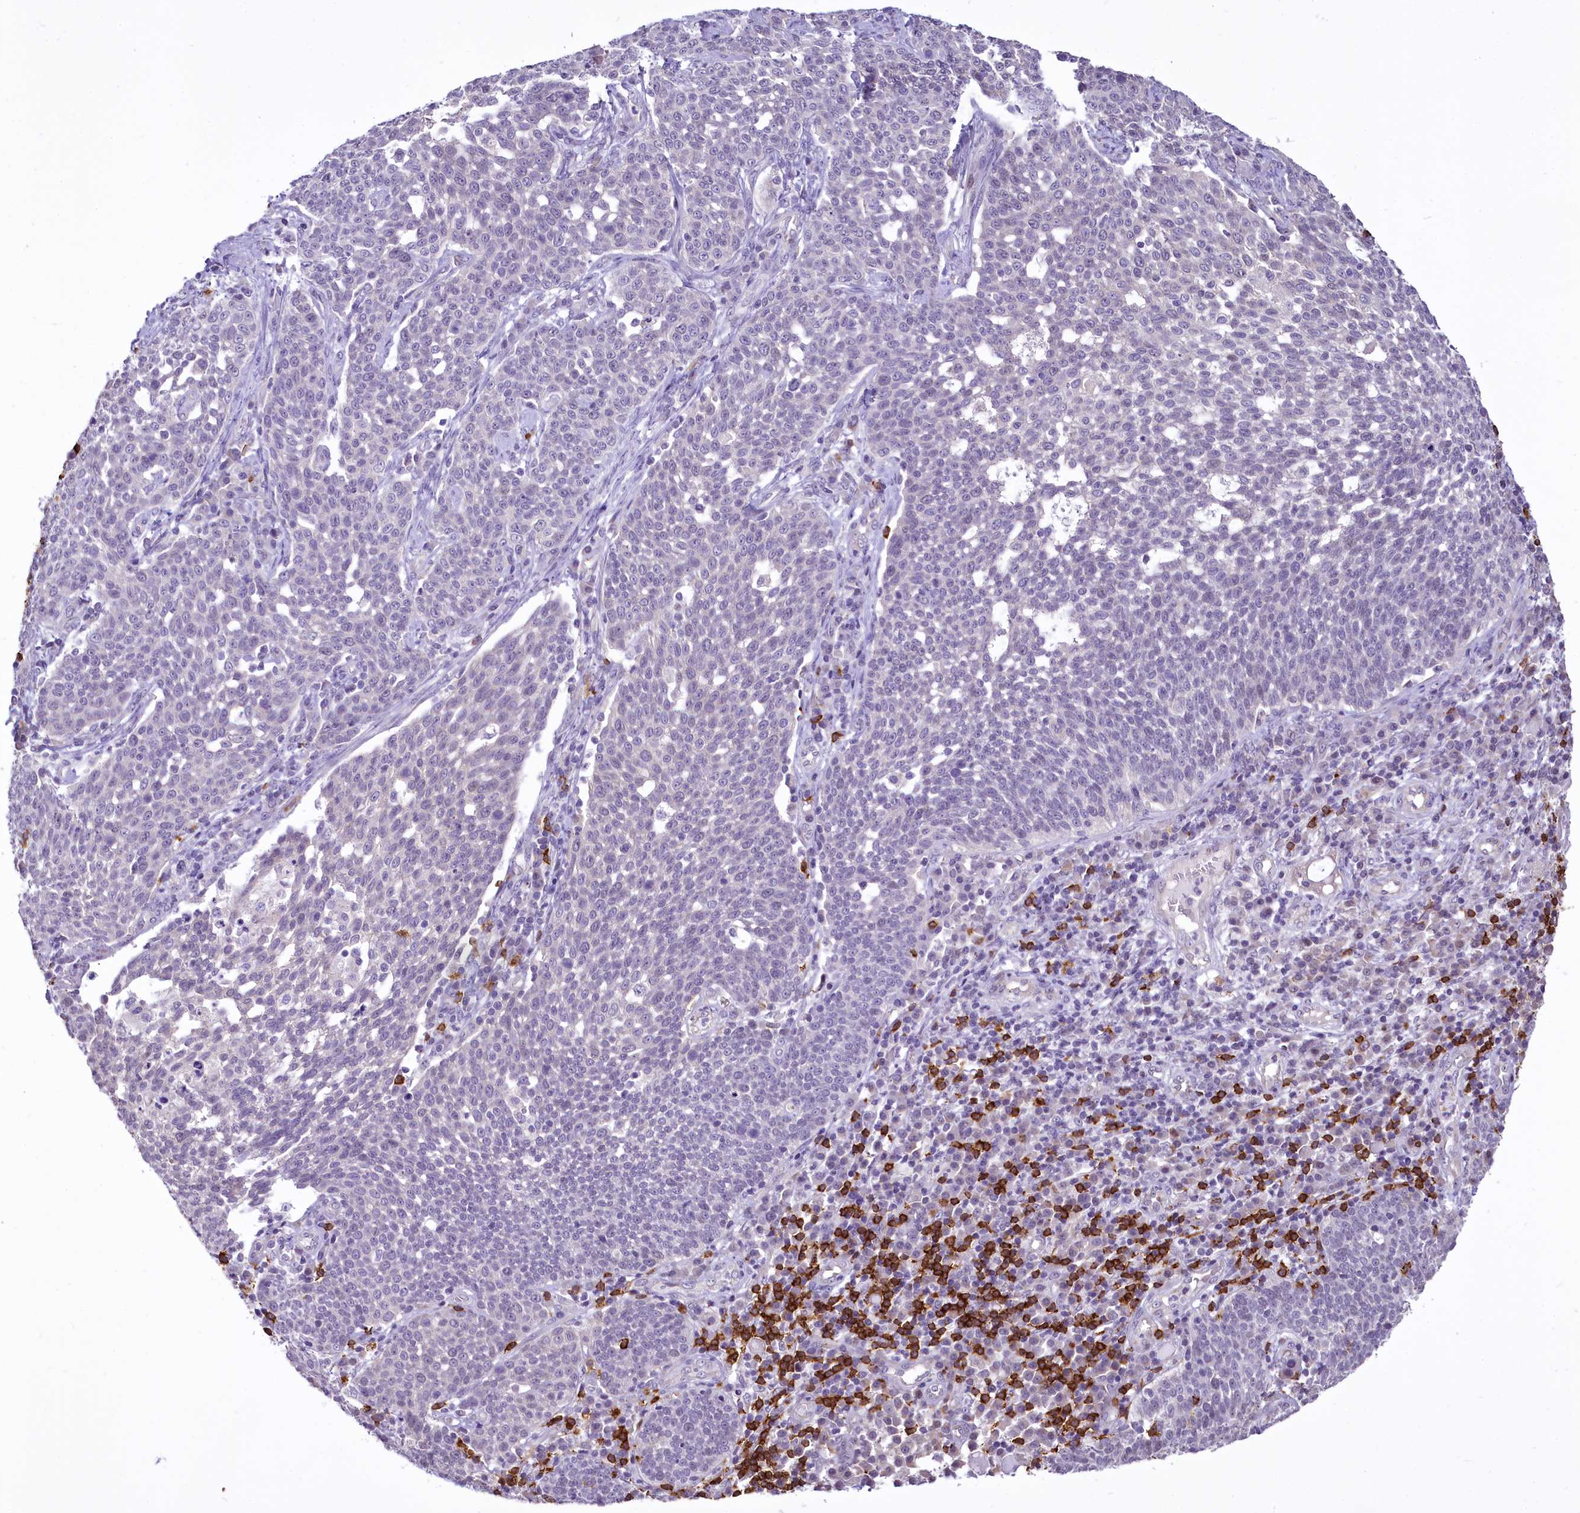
{"staining": {"intensity": "negative", "quantity": "none", "location": "none"}, "tissue": "cervical cancer", "cell_type": "Tumor cells", "image_type": "cancer", "snomed": [{"axis": "morphology", "description": "Squamous cell carcinoma, NOS"}, {"axis": "topography", "description": "Cervix"}], "caption": "There is no significant staining in tumor cells of cervical squamous cell carcinoma.", "gene": "BANK1", "patient": {"sex": "female", "age": 34}}